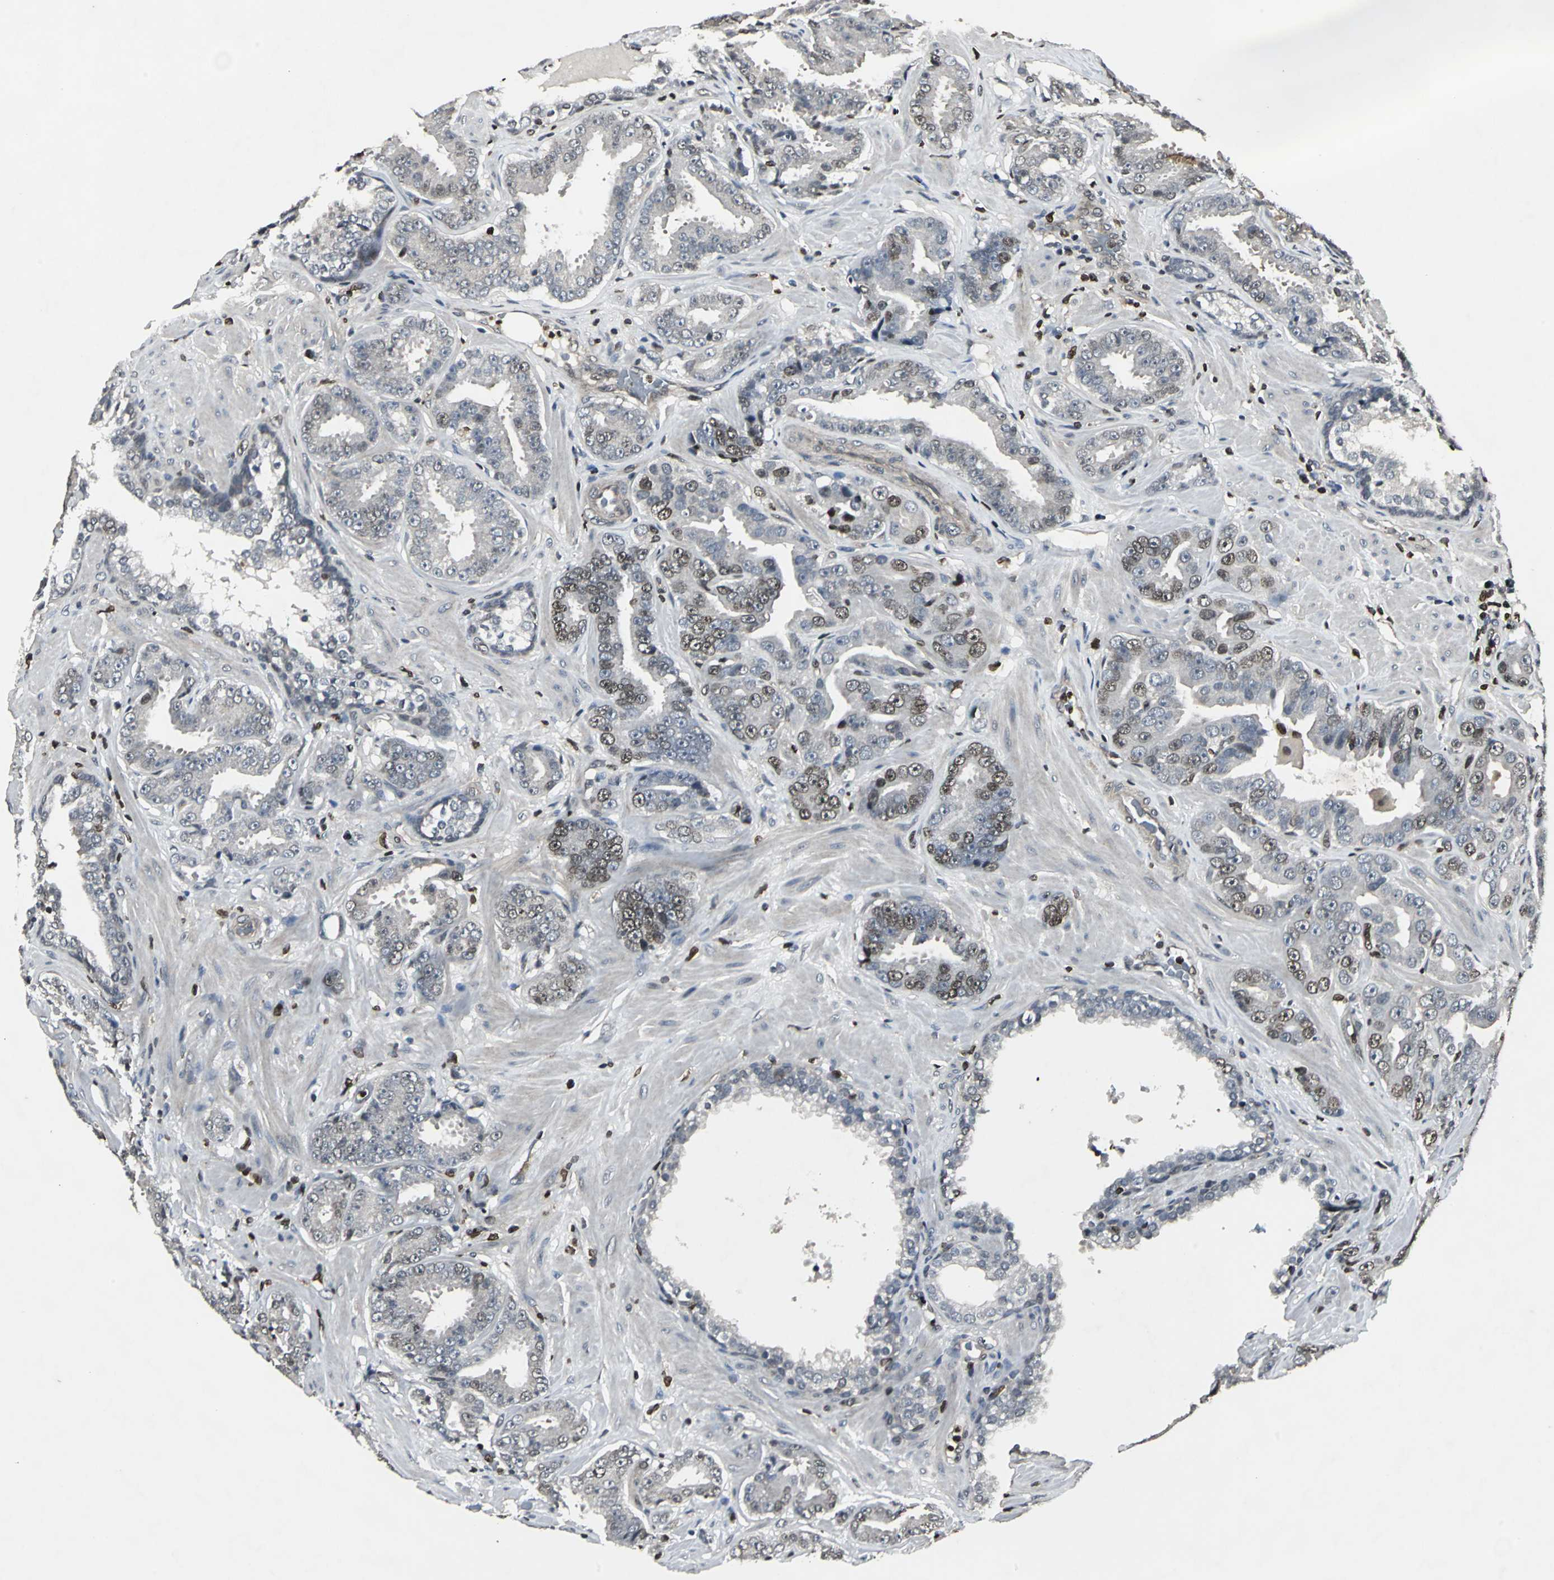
{"staining": {"intensity": "moderate", "quantity": "25%-75%", "location": "nuclear"}, "tissue": "prostate cancer", "cell_type": "Tumor cells", "image_type": "cancer", "snomed": [{"axis": "morphology", "description": "Adenocarcinoma, Low grade"}, {"axis": "topography", "description": "Prostate"}], "caption": "Tumor cells show medium levels of moderate nuclear positivity in approximately 25%-75% of cells in low-grade adenocarcinoma (prostate). Using DAB (brown) and hematoxylin (blue) stains, captured at high magnification using brightfield microscopy.", "gene": "AHR", "patient": {"sex": "male", "age": 59}}